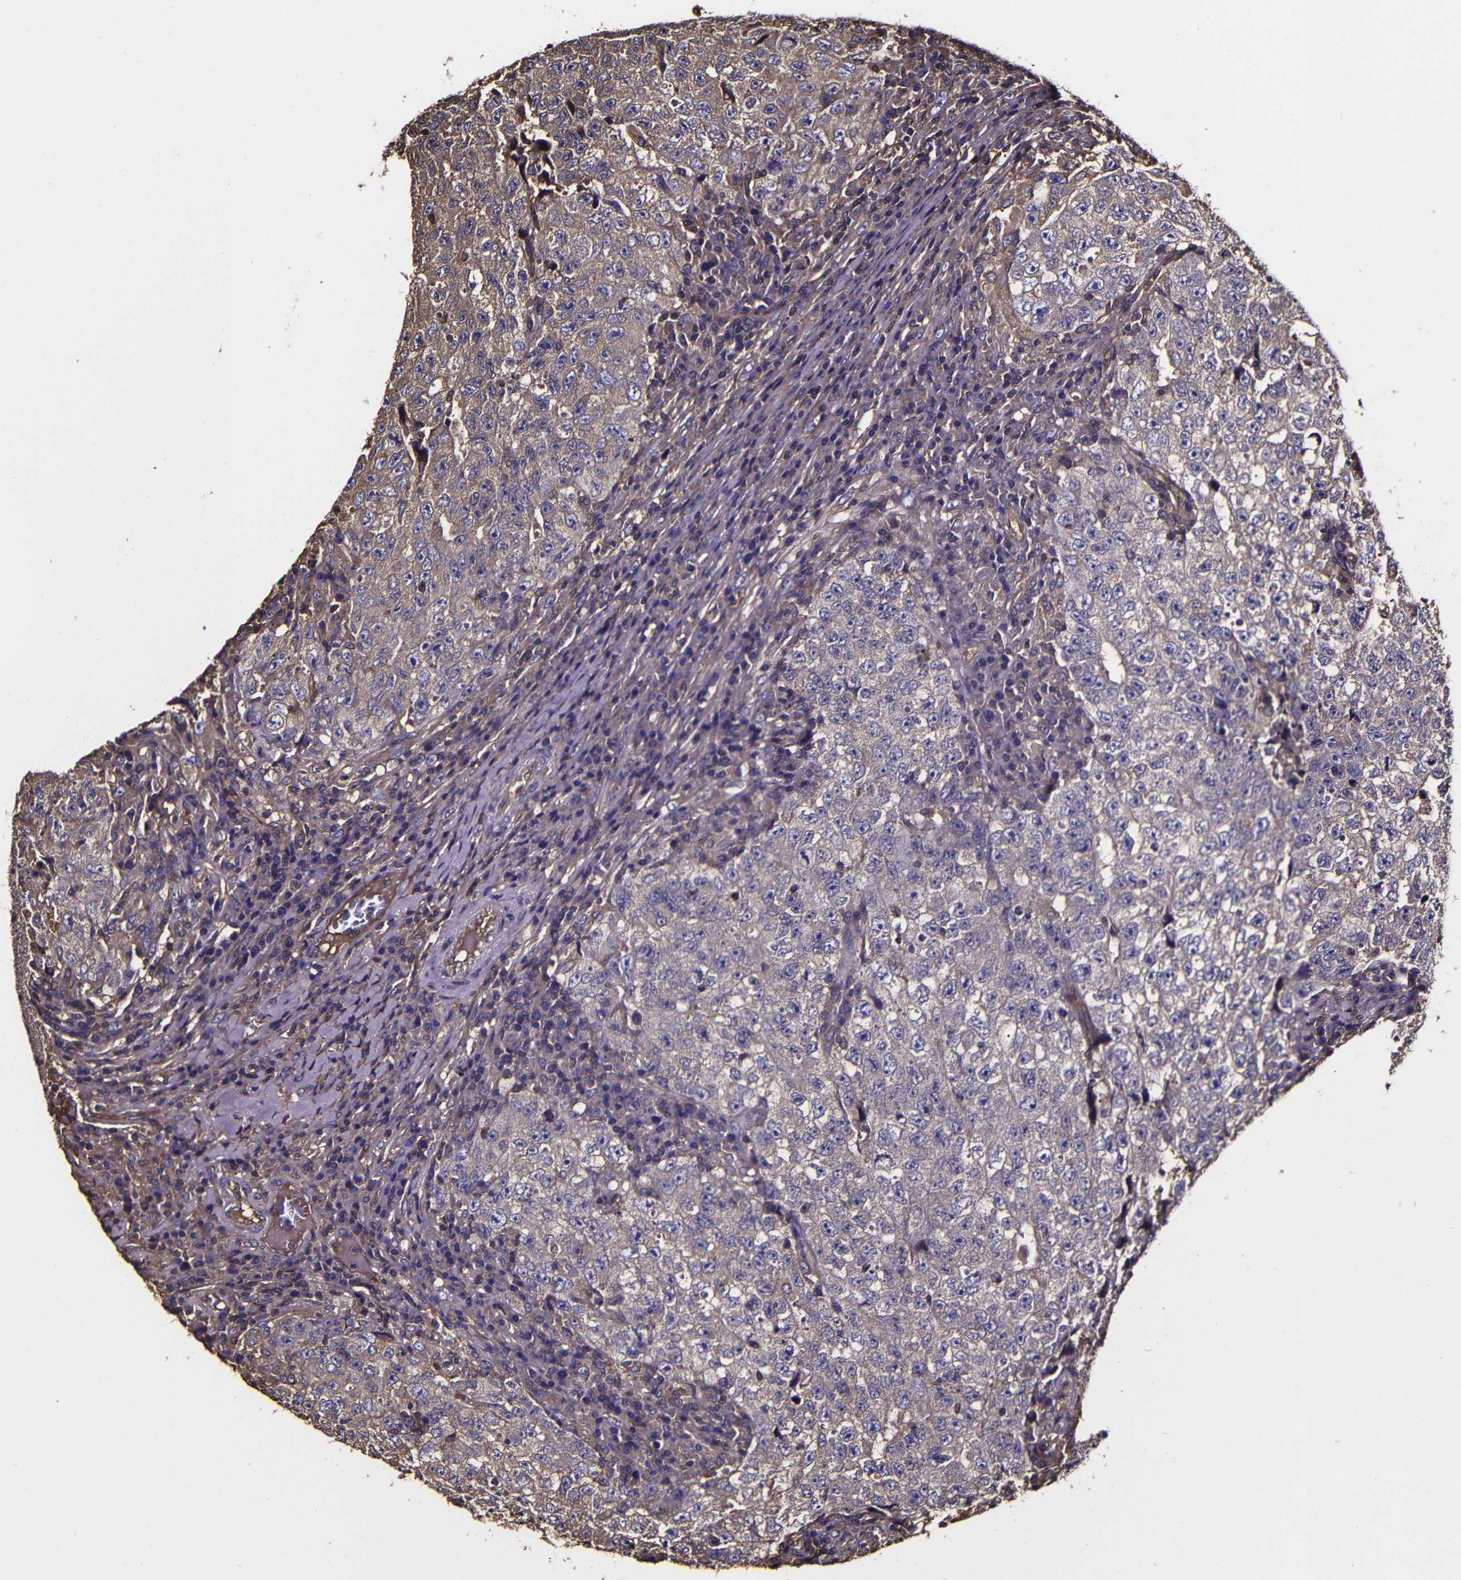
{"staining": {"intensity": "weak", "quantity": "25%-75%", "location": "cytoplasmic/membranous"}, "tissue": "testis cancer", "cell_type": "Tumor cells", "image_type": "cancer", "snomed": [{"axis": "morphology", "description": "Necrosis, NOS"}, {"axis": "morphology", "description": "Carcinoma, Embryonal, NOS"}, {"axis": "topography", "description": "Testis"}], "caption": "A low amount of weak cytoplasmic/membranous expression is seen in about 25%-75% of tumor cells in testis cancer tissue.", "gene": "MSN", "patient": {"sex": "male", "age": 19}}